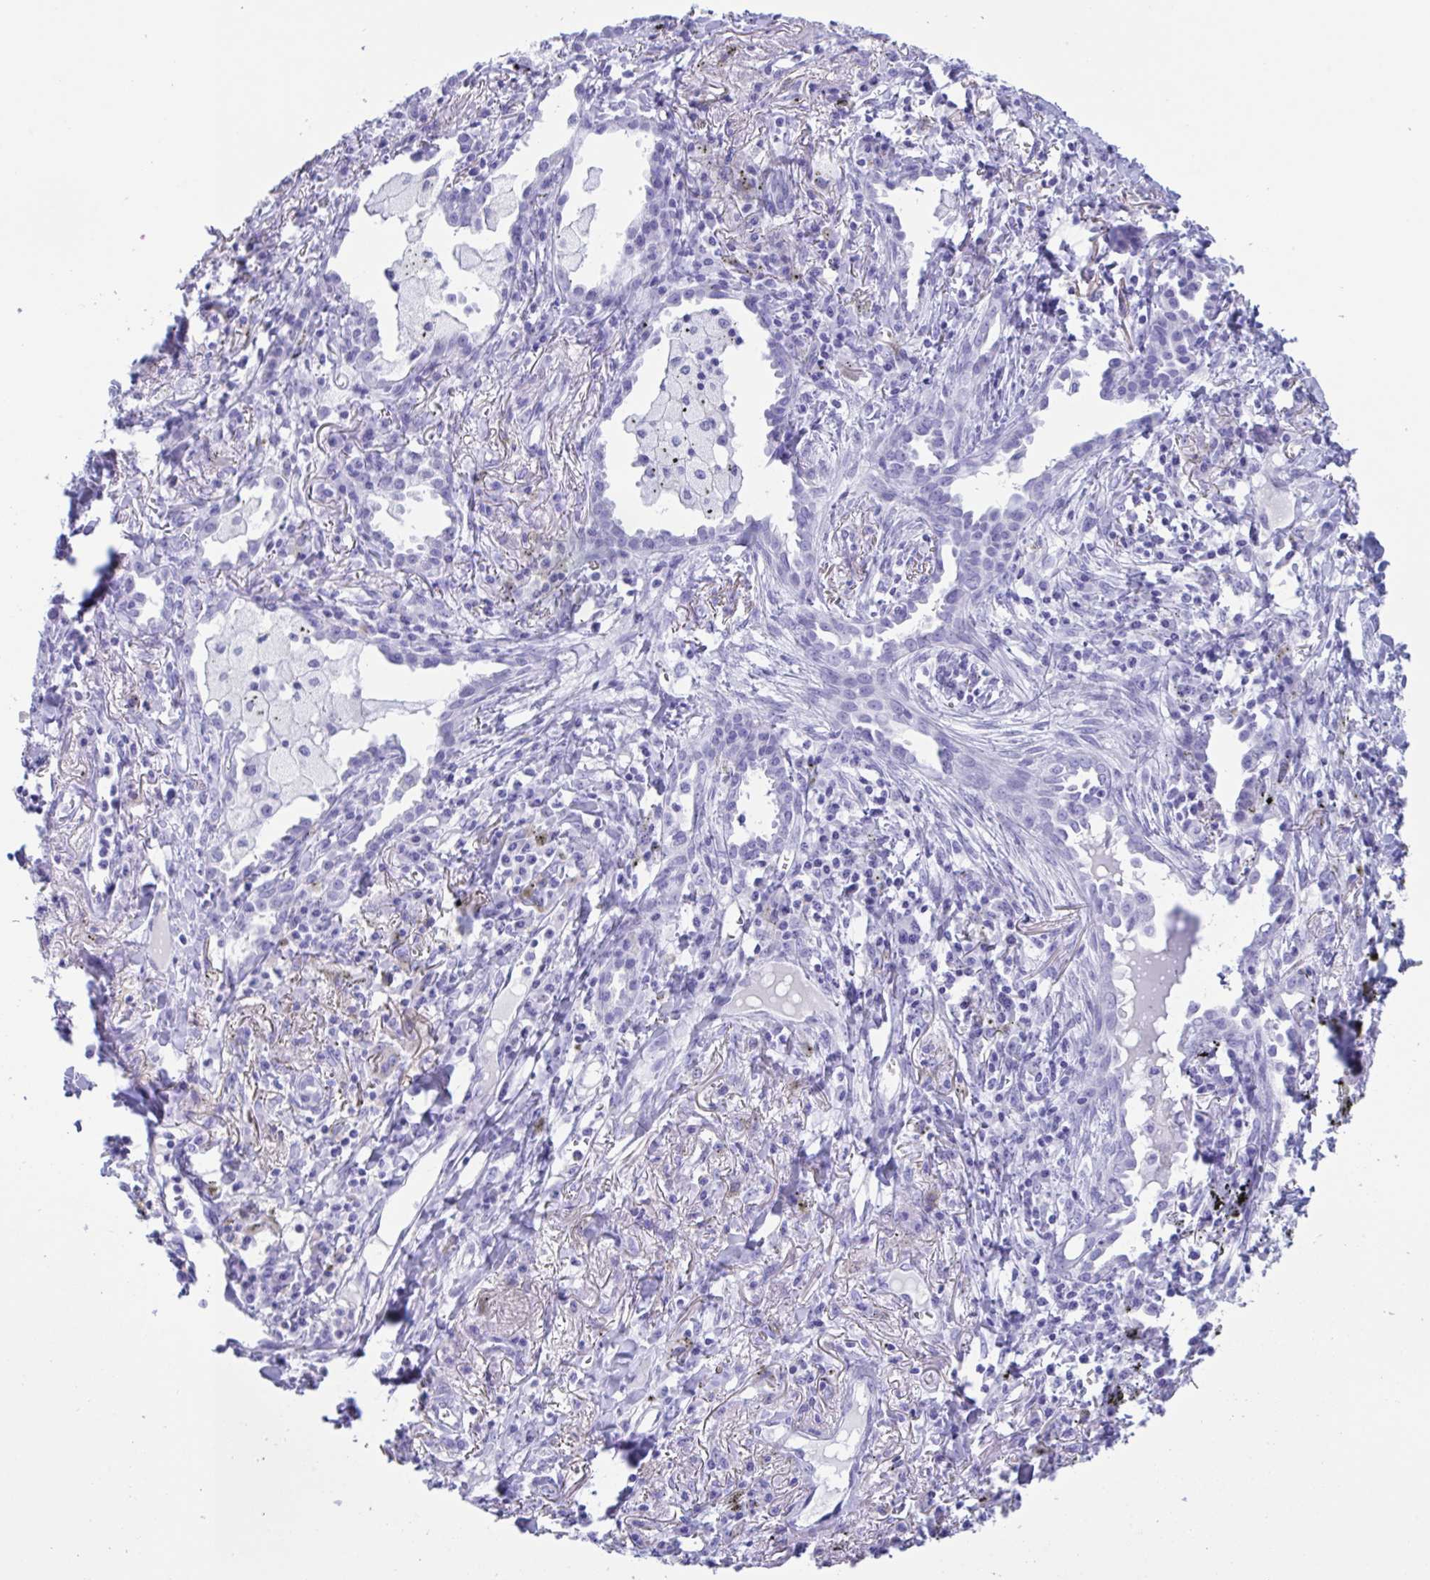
{"staining": {"intensity": "negative", "quantity": "none", "location": "none"}, "tissue": "lung cancer", "cell_type": "Tumor cells", "image_type": "cancer", "snomed": [{"axis": "morphology", "description": "Squamous cell carcinoma, NOS"}, {"axis": "topography", "description": "Lung"}], "caption": "Lung cancer was stained to show a protein in brown. There is no significant staining in tumor cells.", "gene": "ZNF850", "patient": {"sex": "male", "age": 74}}